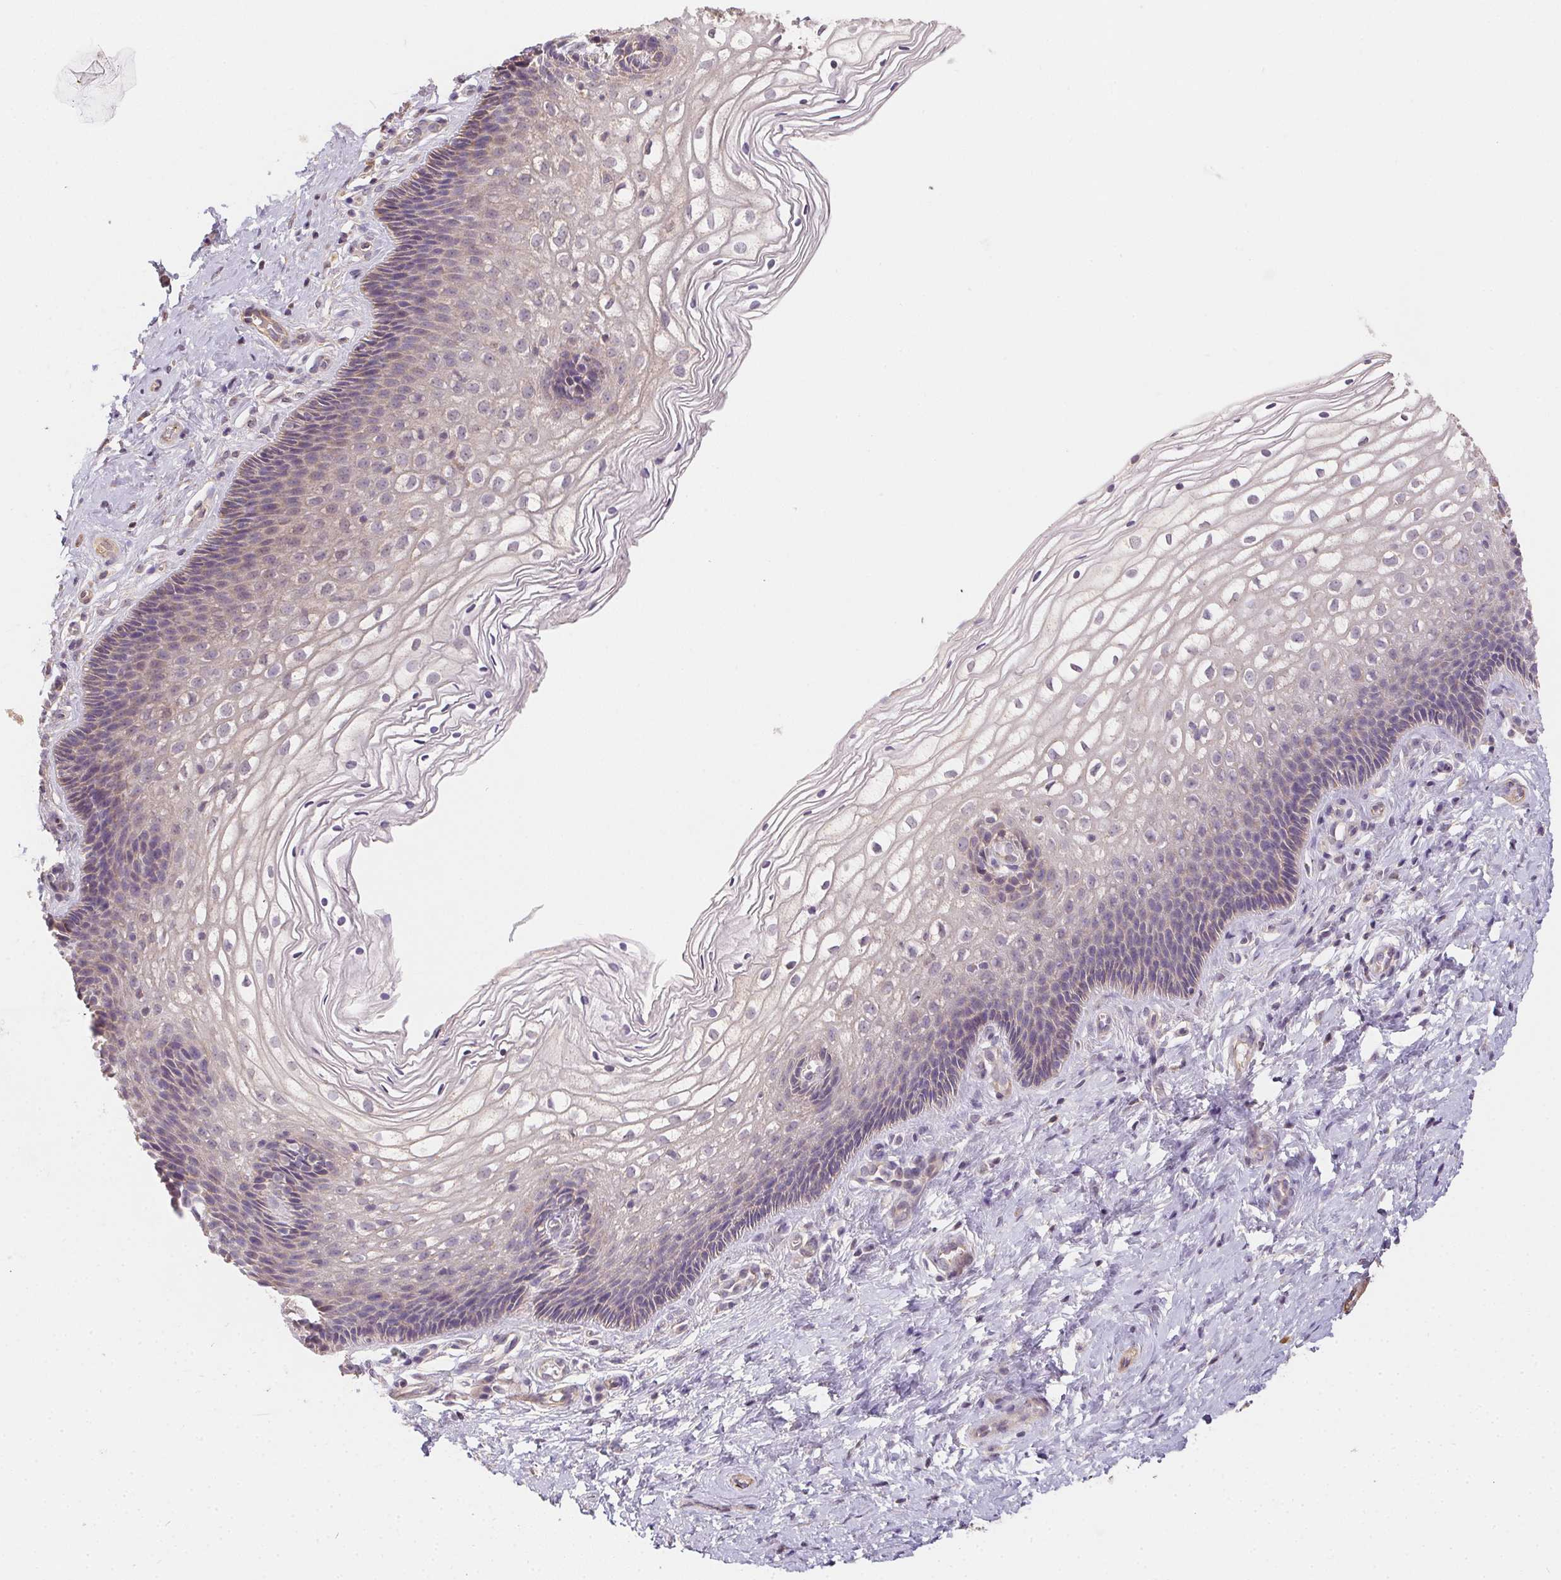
{"staining": {"intensity": "negative", "quantity": "none", "location": "none"}, "tissue": "cervix", "cell_type": "Glandular cells", "image_type": "normal", "snomed": [{"axis": "morphology", "description": "Normal tissue, NOS"}, {"axis": "topography", "description": "Cervix"}], "caption": "The histopathology image displays no significant staining in glandular cells of cervix. (DAB (3,3'-diaminobenzidine) IHC with hematoxylin counter stain).", "gene": "REV3L", "patient": {"sex": "female", "age": 34}}